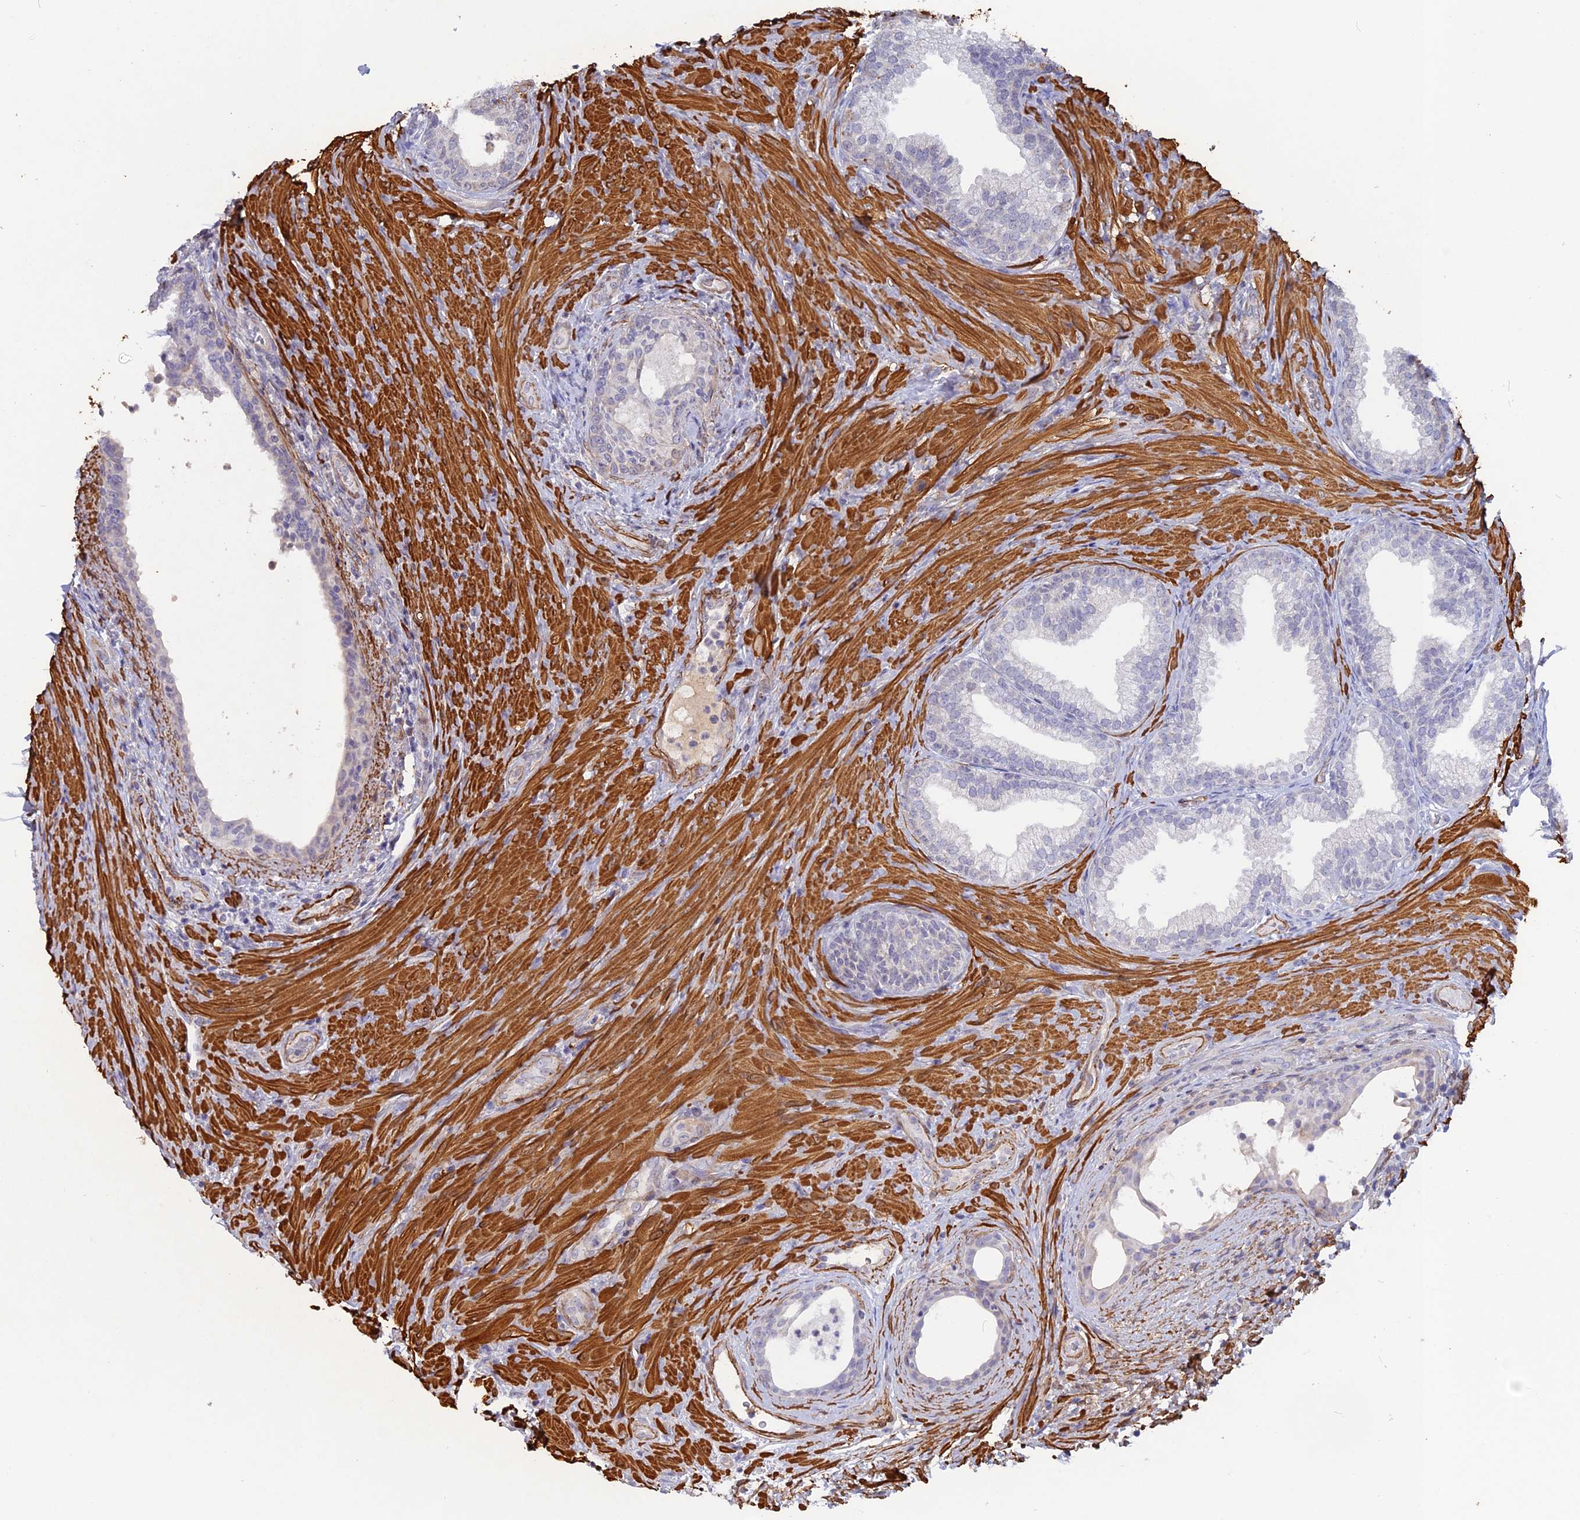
{"staining": {"intensity": "negative", "quantity": "none", "location": "none"}, "tissue": "prostate", "cell_type": "Glandular cells", "image_type": "normal", "snomed": [{"axis": "morphology", "description": "Normal tissue, NOS"}, {"axis": "topography", "description": "Prostate"}], "caption": "Human prostate stained for a protein using immunohistochemistry (IHC) exhibits no staining in glandular cells.", "gene": "CCDC154", "patient": {"sex": "male", "age": 76}}